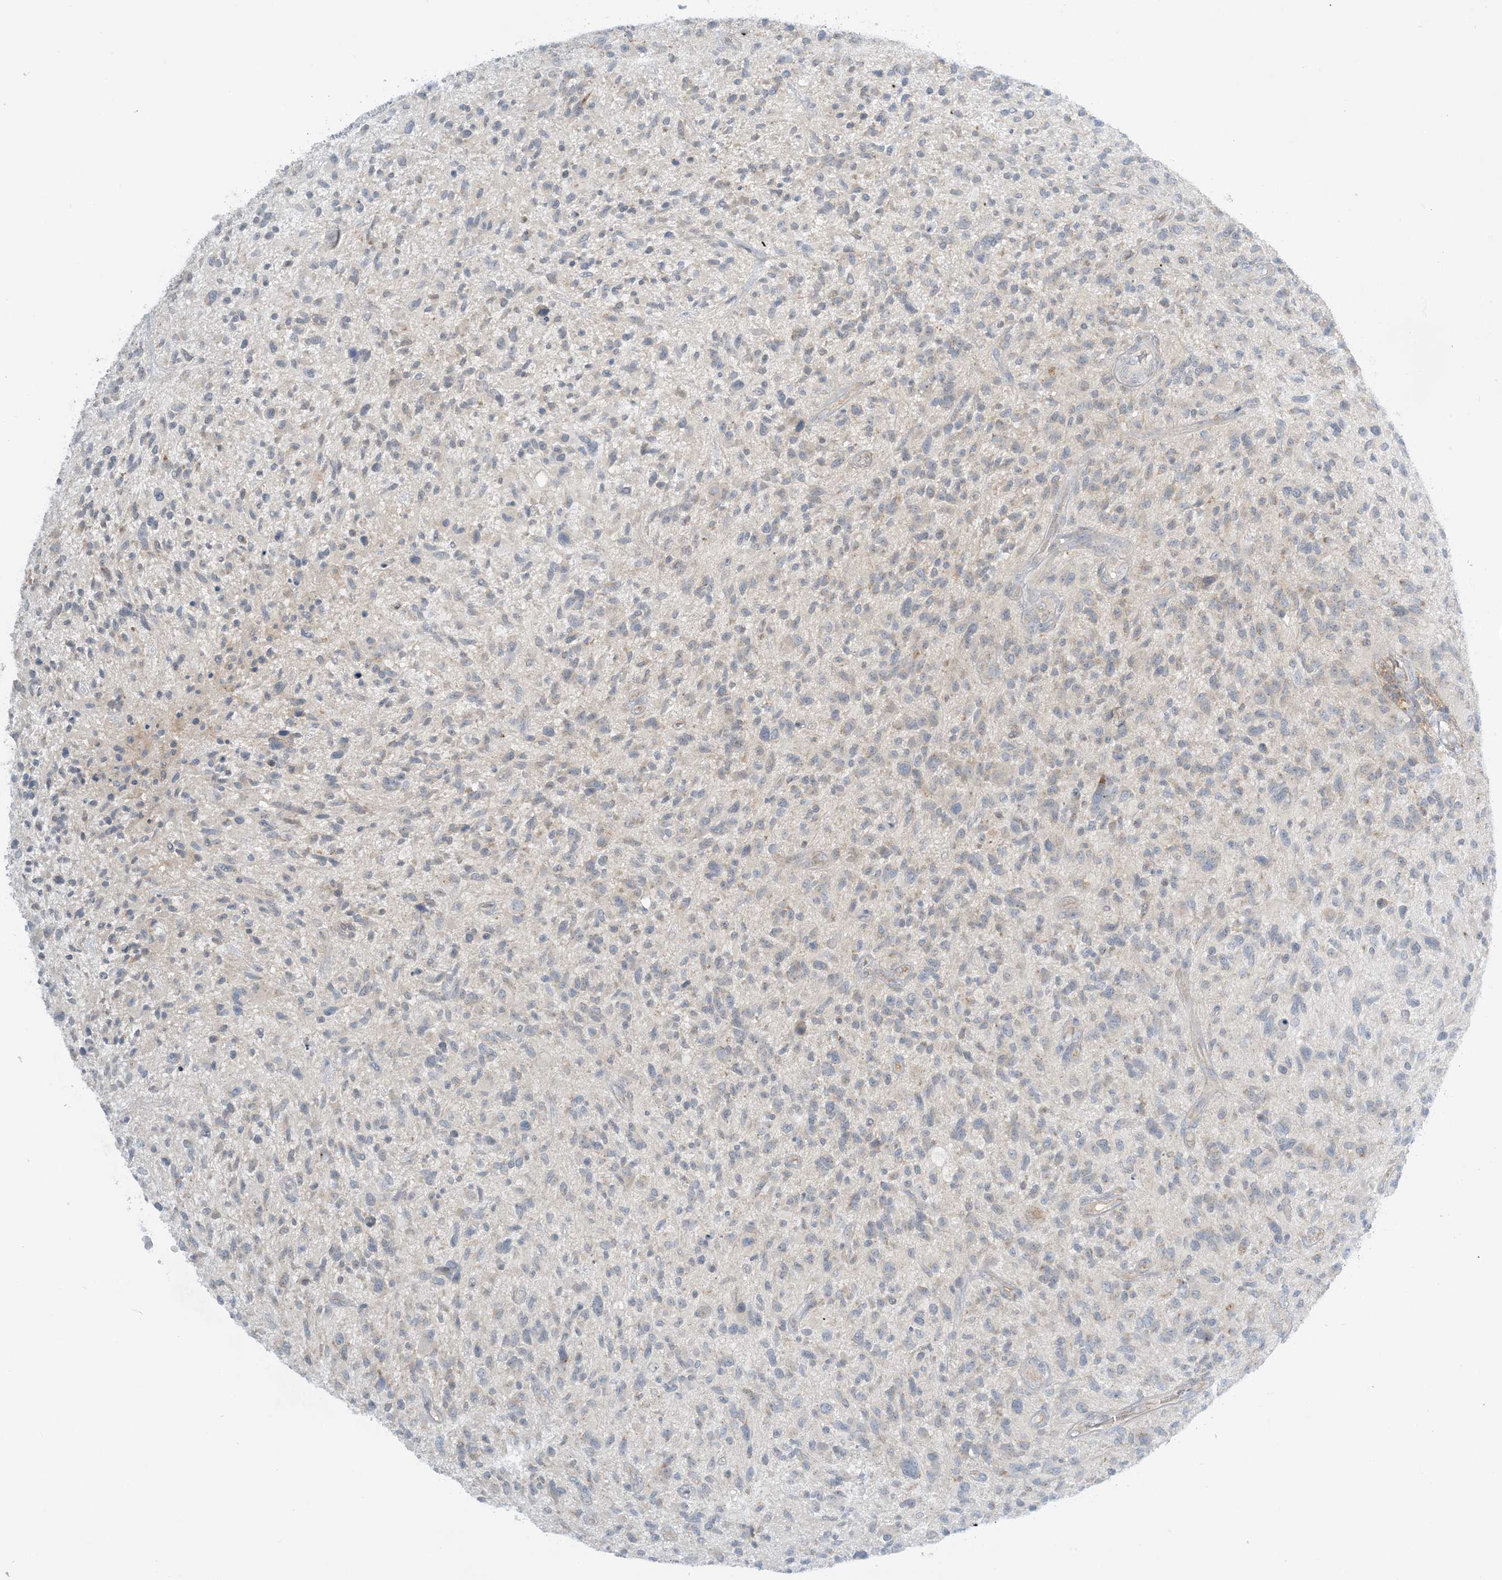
{"staining": {"intensity": "negative", "quantity": "none", "location": "none"}, "tissue": "glioma", "cell_type": "Tumor cells", "image_type": "cancer", "snomed": [{"axis": "morphology", "description": "Glioma, malignant, High grade"}, {"axis": "topography", "description": "Brain"}], "caption": "Glioma stained for a protein using immunohistochemistry (IHC) exhibits no staining tumor cells.", "gene": "MRPS18A", "patient": {"sex": "male", "age": 47}}